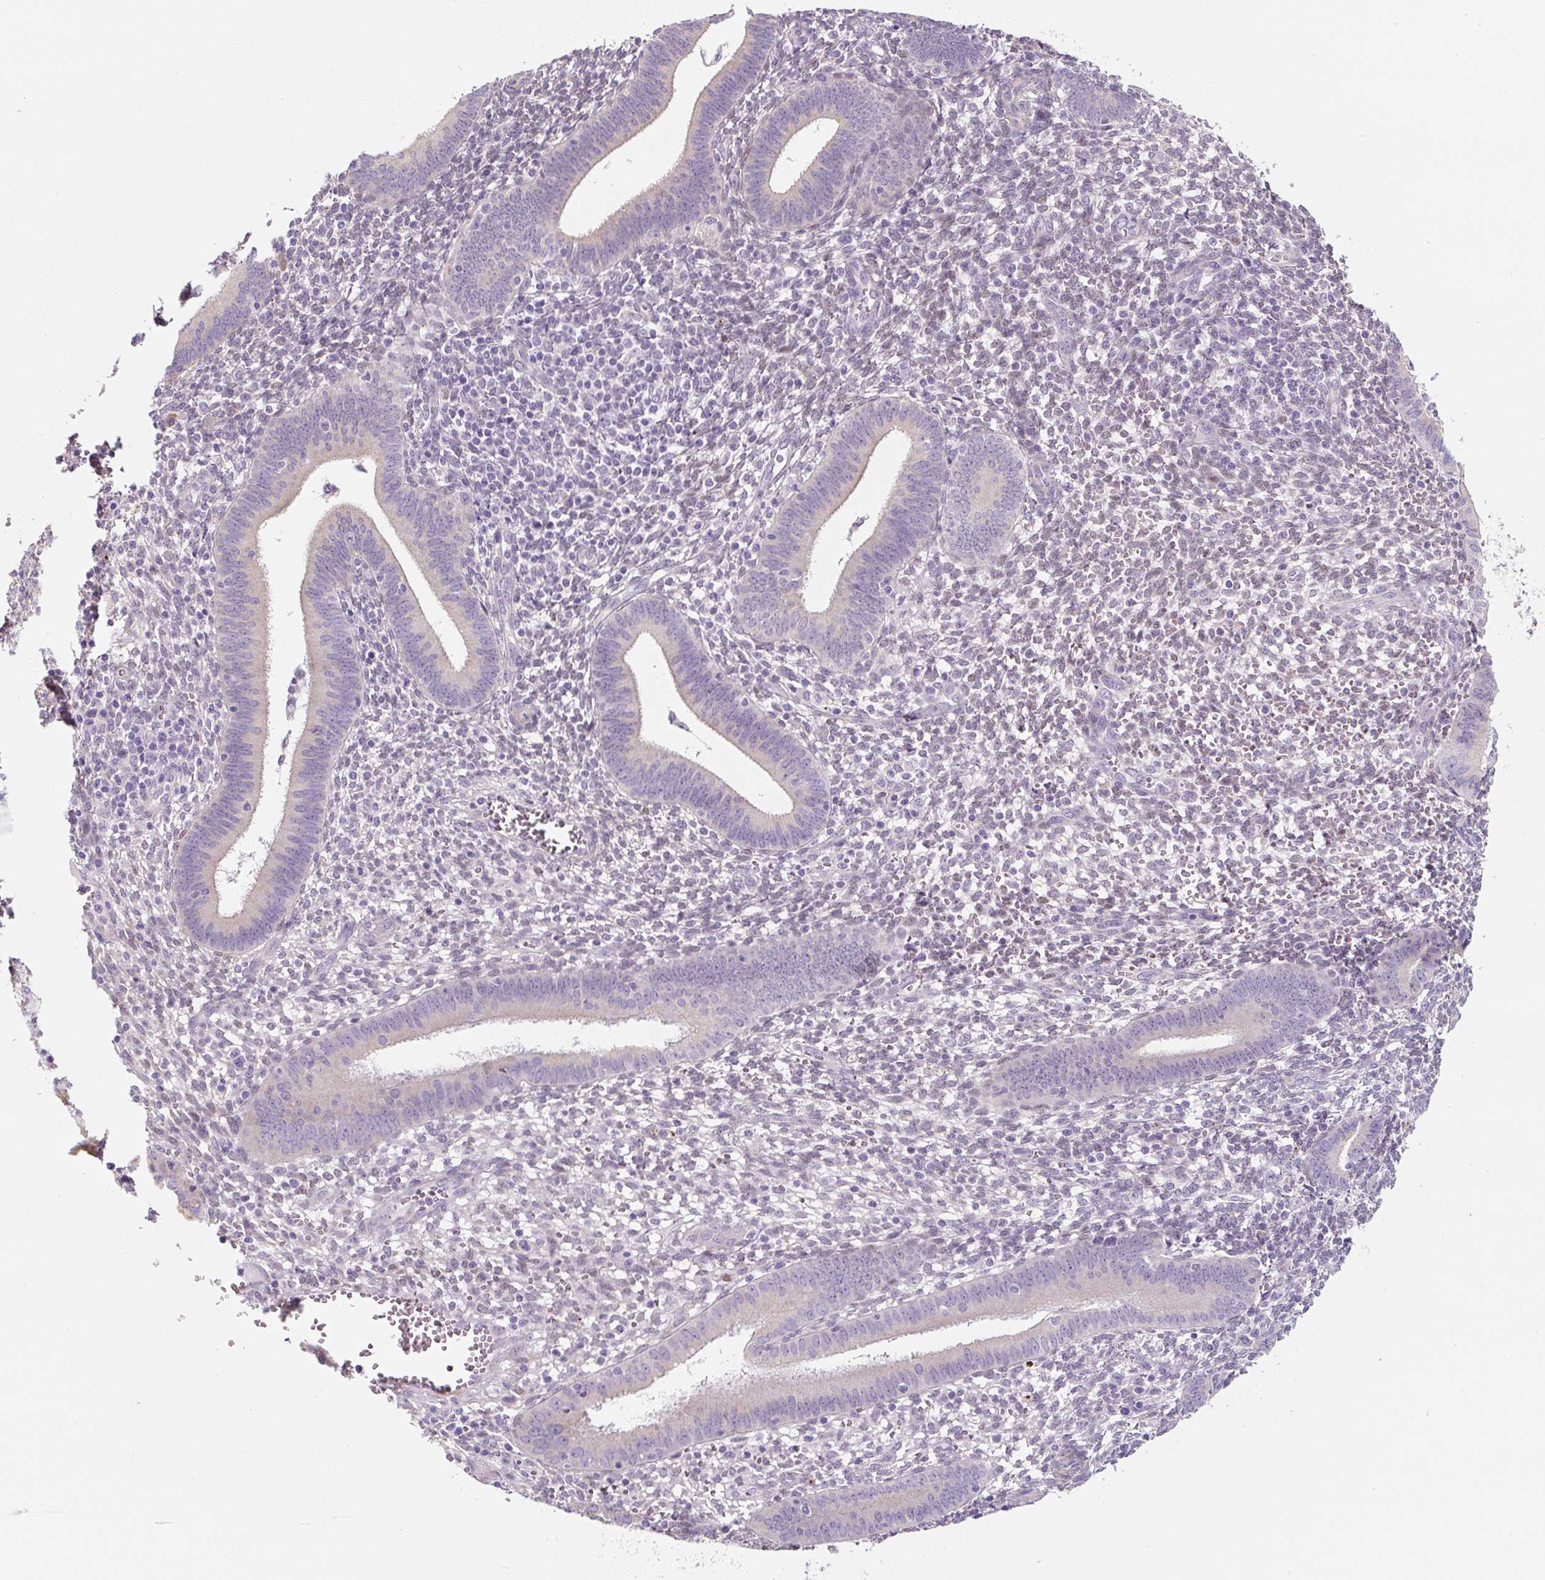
{"staining": {"intensity": "moderate", "quantity": "<25%", "location": "nuclear"}, "tissue": "endometrium", "cell_type": "Cells in endometrial stroma", "image_type": "normal", "snomed": [{"axis": "morphology", "description": "Normal tissue, NOS"}, {"axis": "topography", "description": "Endometrium"}], "caption": "Immunohistochemical staining of benign human endometrium shows moderate nuclear protein expression in about <25% of cells in endometrial stroma.", "gene": "PWWP3B", "patient": {"sex": "female", "age": 41}}